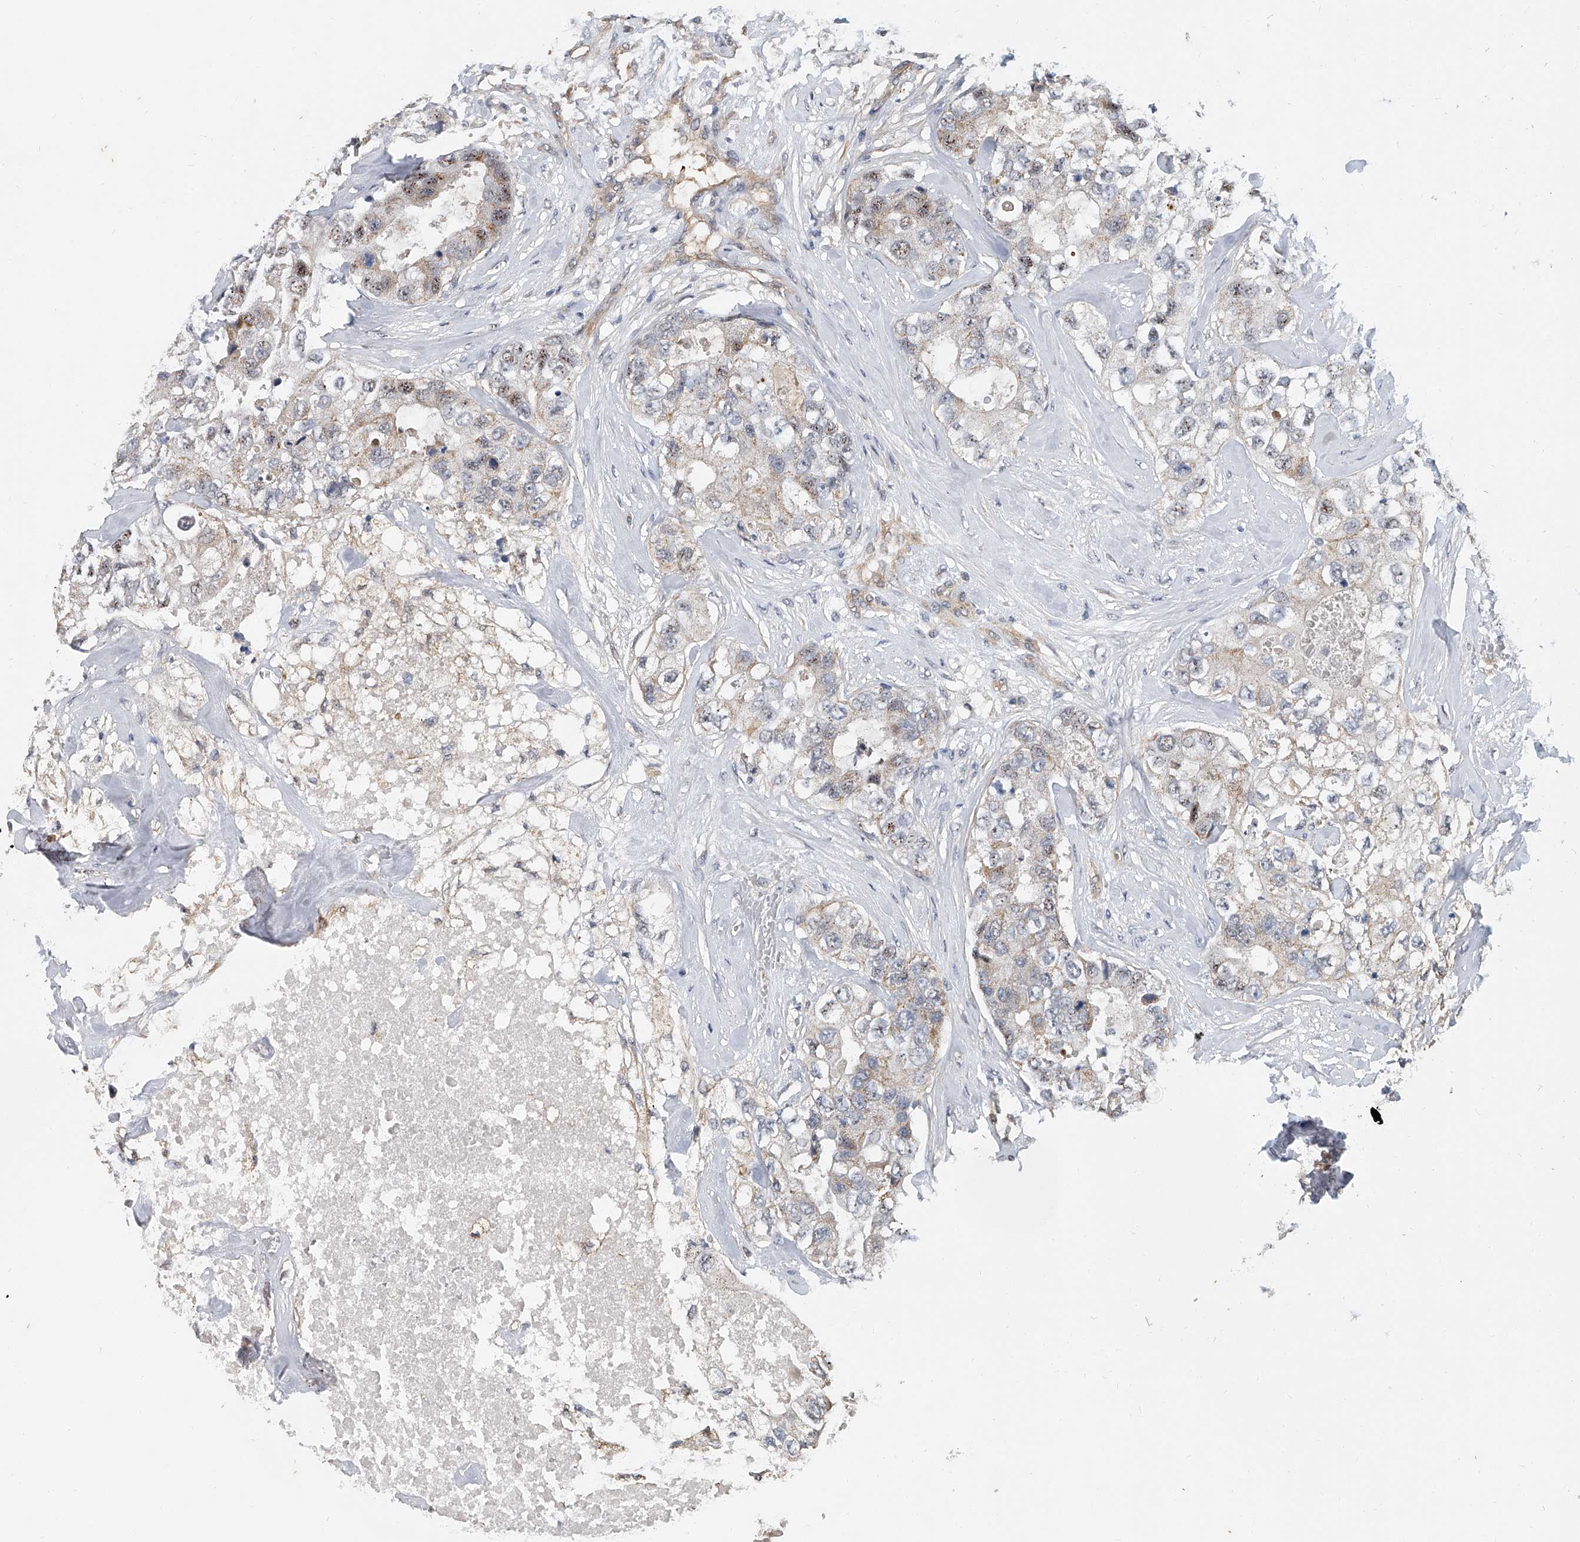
{"staining": {"intensity": "weak", "quantity": "25%-75%", "location": "cytoplasmic/membranous,nuclear"}, "tissue": "breast cancer", "cell_type": "Tumor cells", "image_type": "cancer", "snomed": [{"axis": "morphology", "description": "Duct carcinoma"}, {"axis": "topography", "description": "Breast"}], "caption": "Immunohistochemistry (DAB) staining of infiltrating ductal carcinoma (breast) exhibits weak cytoplasmic/membranous and nuclear protein expression in approximately 25%-75% of tumor cells.", "gene": "CD200", "patient": {"sex": "female", "age": 62}}